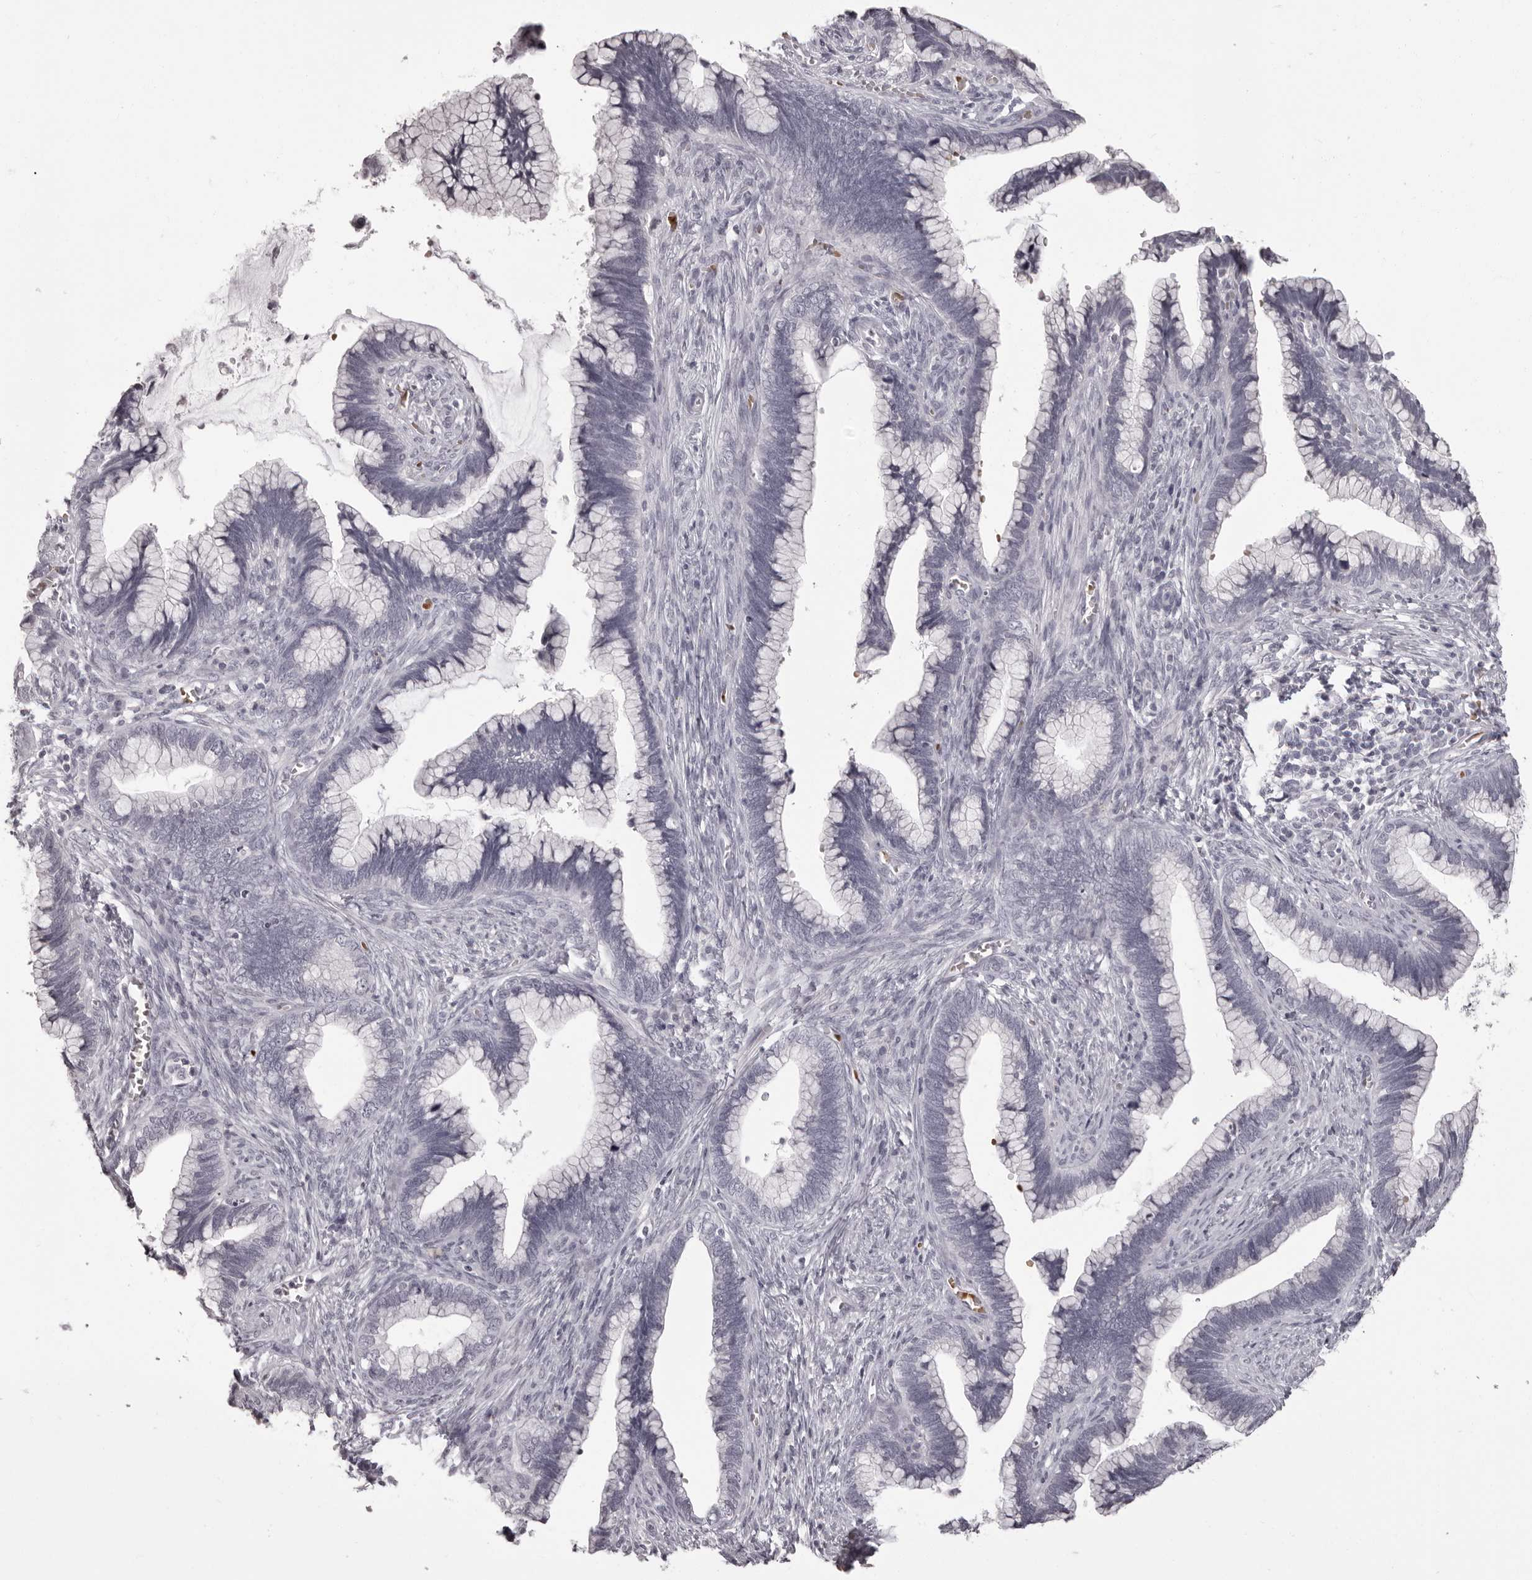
{"staining": {"intensity": "negative", "quantity": "none", "location": "none"}, "tissue": "cervical cancer", "cell_type": "Tumor cells", "image_type": "cancer", "snomed": [{"axis": "morphology", "description": "Adenocarcinoma, NOS"}, {"axis": "topography", "description": "Cervix"}], "caption": "High power microscopy histopathology image of an immunohistochemistry micrograph of cervical cancer, revealing no significant staining in tumor cells.", "gene": "C8orf74", "patient": {"sex": "female", "age": 44}}